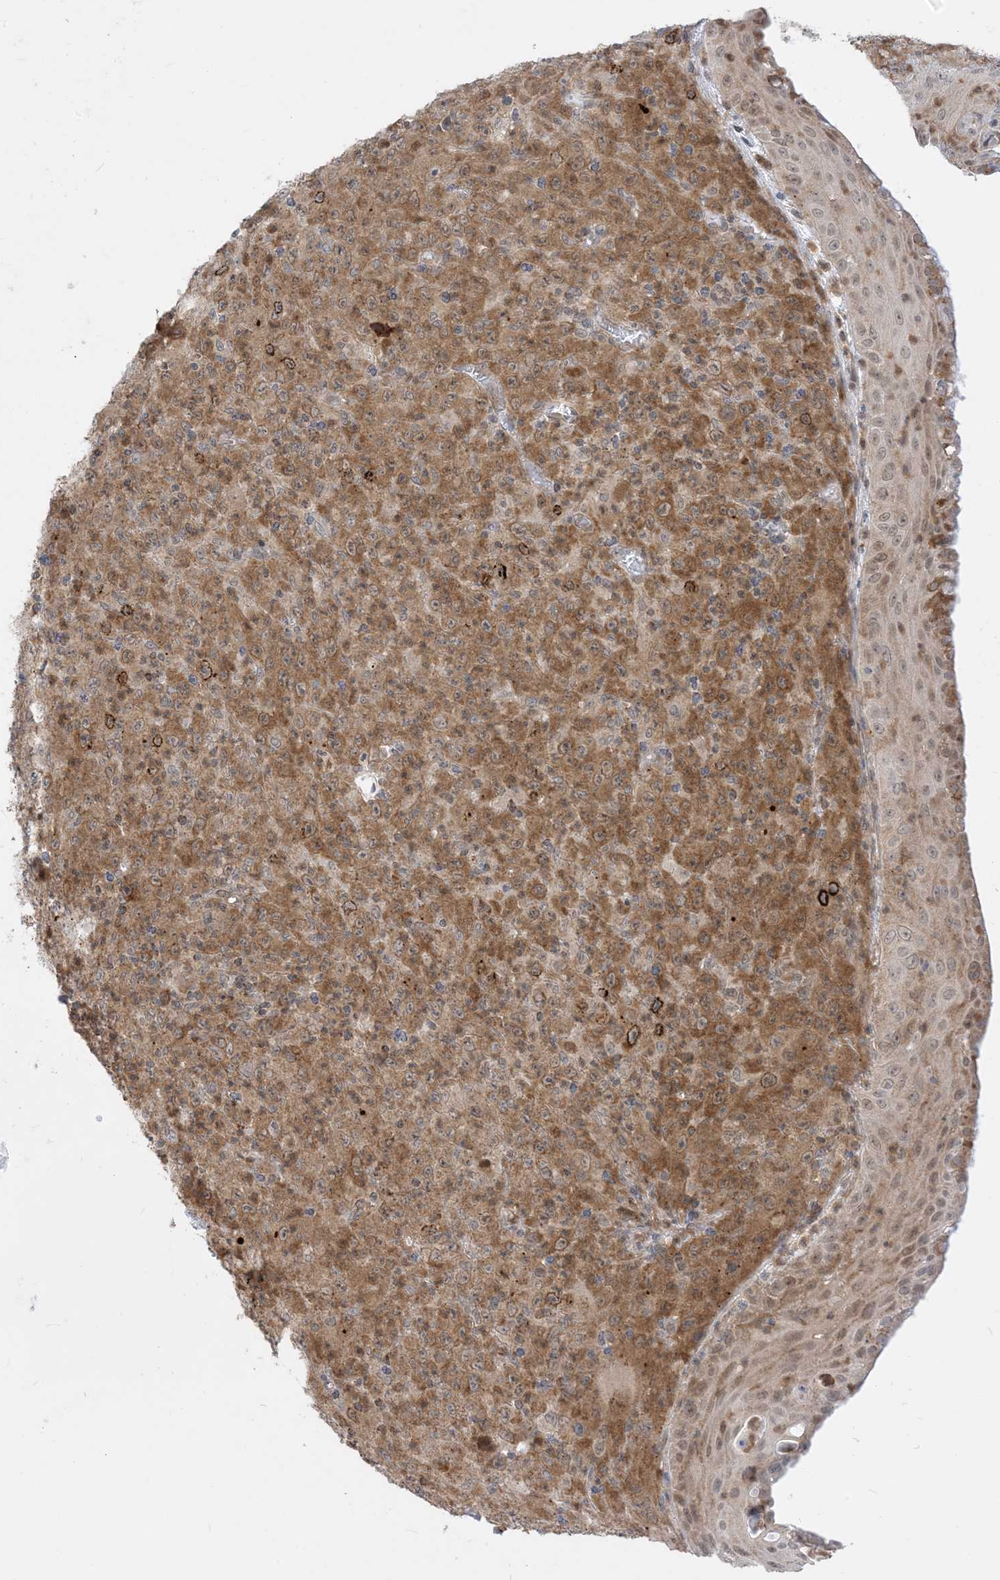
{"staining": {"intensity": "moderate", "quantity": ">75%", "location": "cytoplasmic/membranous"}, "tissue": "melanoma", "cell_type": "Tumor cells", "image_type": "cancer", "snomed": [{"axis": "morphology", "description": "Malignant melanoma, Metastatic site"}, {"axis": "topography", "description": "Skin"}], "caption": "Immunohistochemical staining of human malignant melanoma (metastatic site) shows medium levels of moderate cytoplasmic/membranous staining in approximately >75% of tumor cells.", "gene": "KANSL3", "patient": {"sex": "female", "age": 56}}